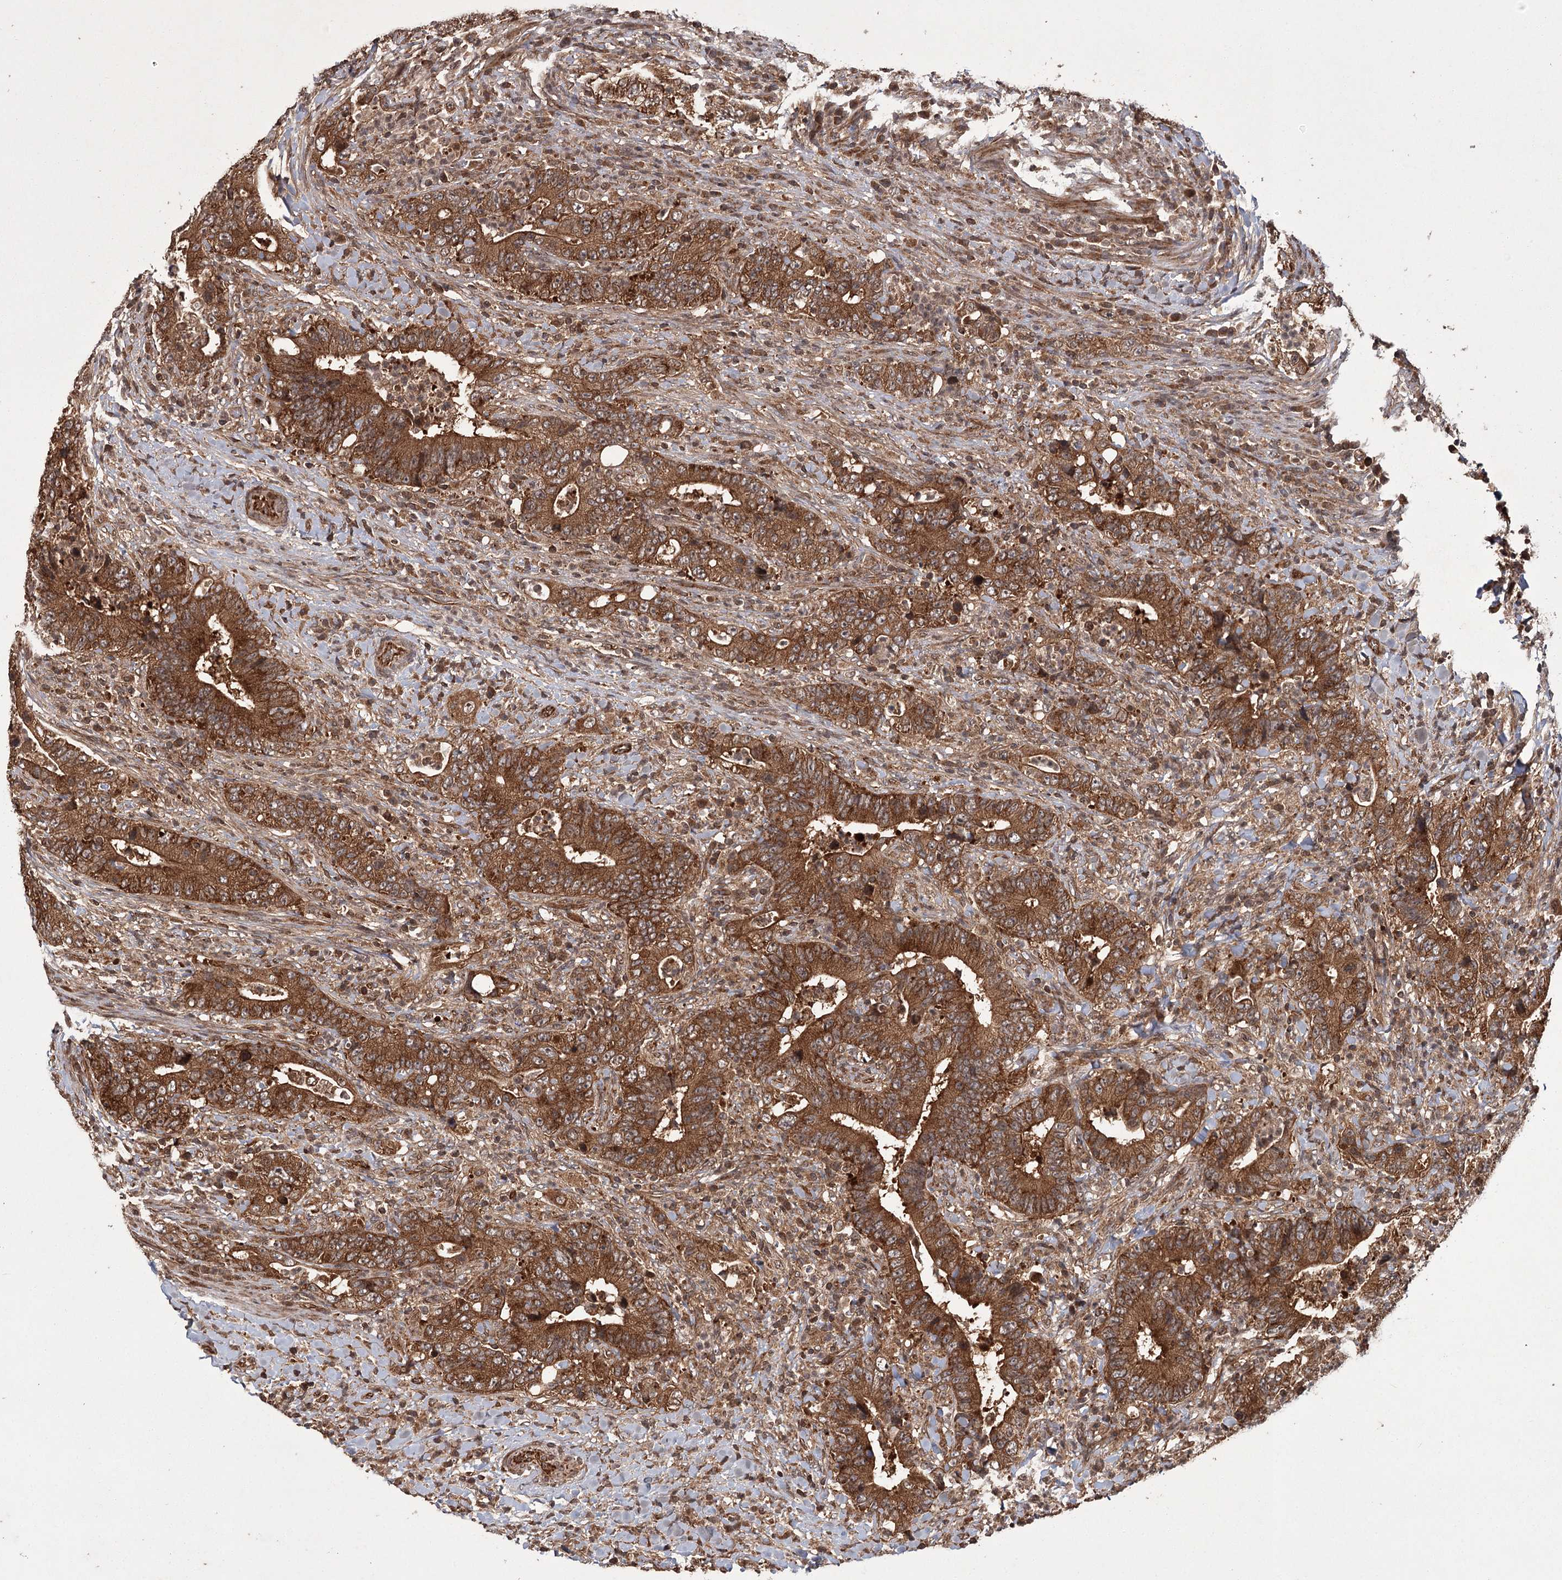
{"staining": {"intensity": "strong", "quantity": ">75%", "location": "cytoplasmic/membranous"}, "tissue": "colorectal cancer", "cell_type": "Tumor cells", "image_type": "cancer", "snomed": [{"axis": "morphology", "description": "Adenocarcinoma, NOS"}, {"axis": "topography", "description": "Colon"}], "caption": "This micrograph reveals immunohistochemistry staining of adenocarcinoma (colorectal), with high strong cytoplasmic/membranous positivity in approximately >75% of tumor cells.", "gene": "RPAP3", "patient": {"sex": "female", "age": 75}}